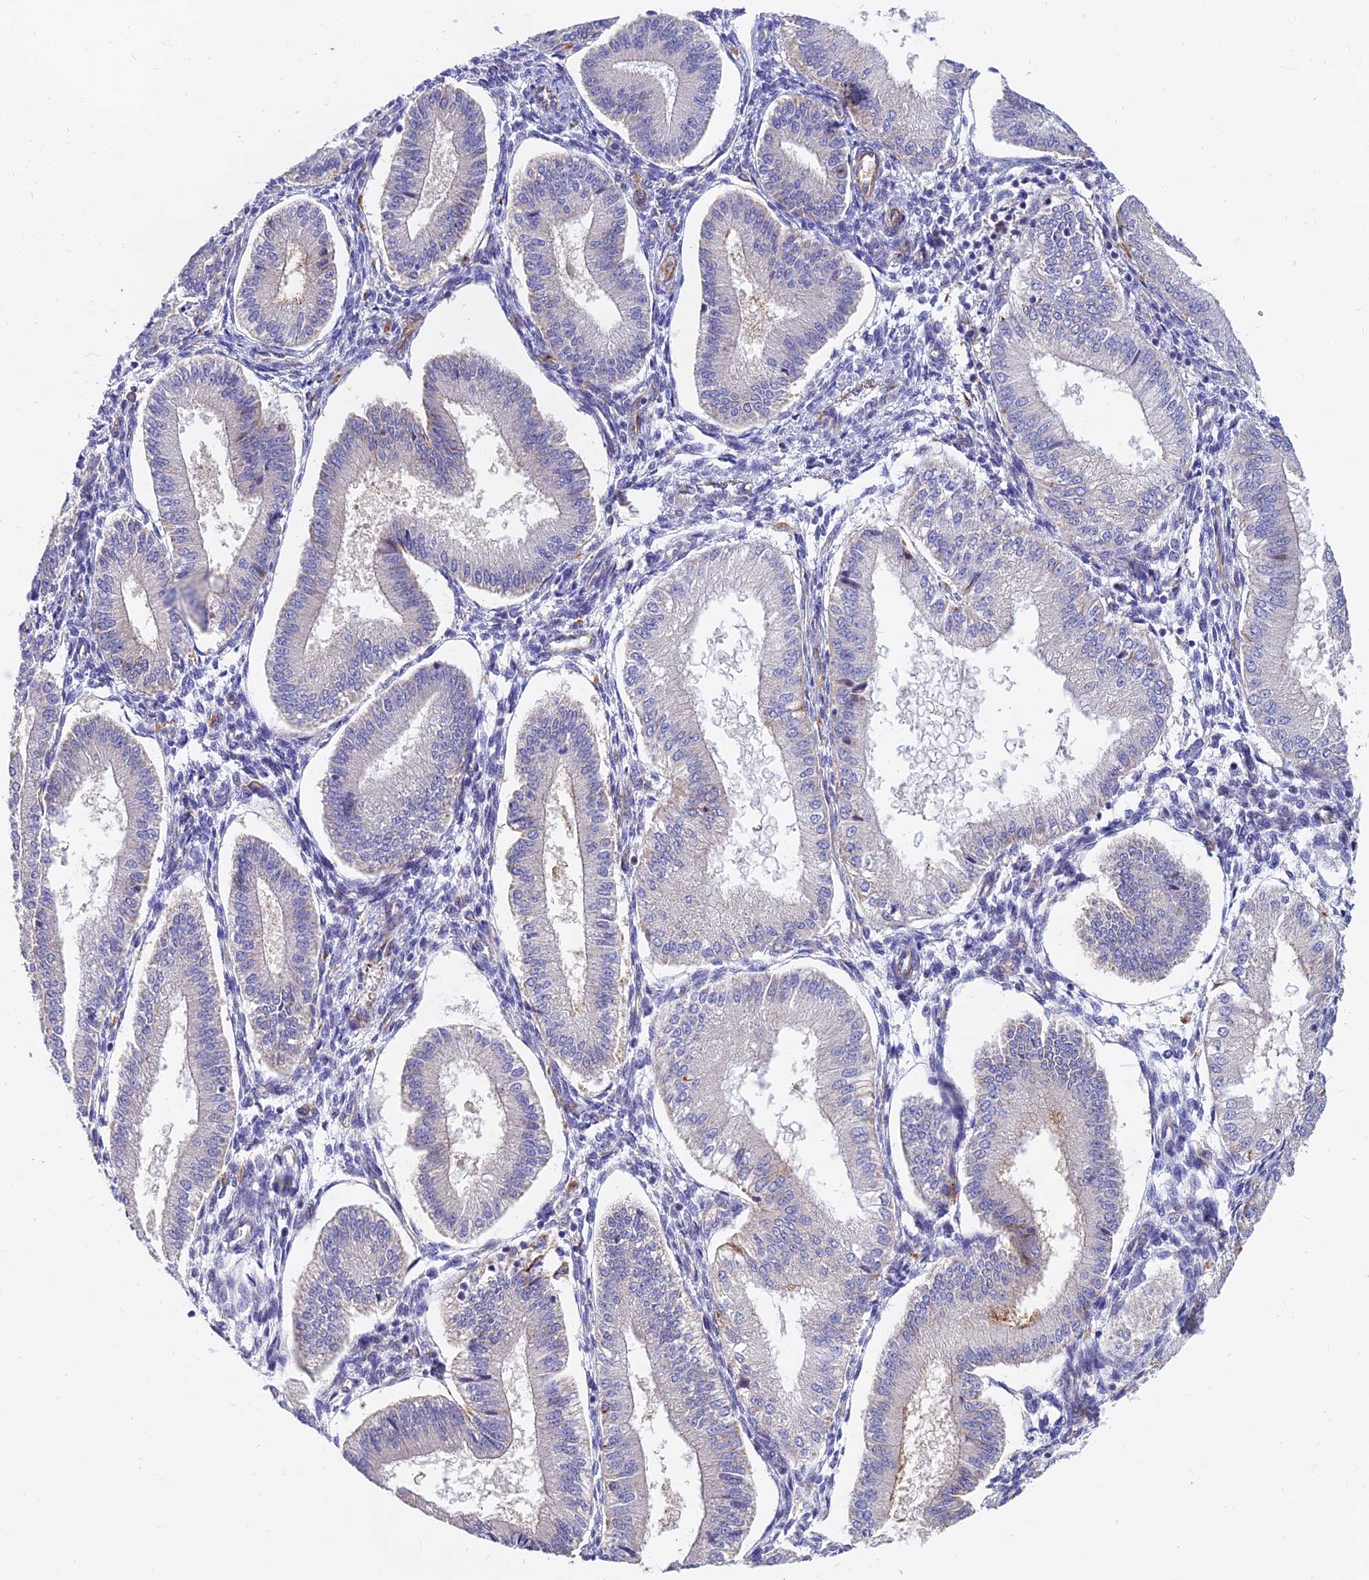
{"staining": {"intensity": "weak", "quantity": "<25%", "location": "cytoplasmic/membranous"}, "tissue": "endometrium", "cell_type": "Cells in endometrial stroma", "image_type": "normal", "snomed": [{"axis": "morphology", "description": "Normal tissue, NOS"}, {"axis": "topography", "description": "Endometrium"}], "caption": "The histopathology image reveals no significant staining in cells in endometrial stroma of endometrium. The staining was performed using DAB to visualize the protein expression in brown, while the nuclei were stained in blue with hematoxylin (Magnification: 20x).", "gene": "CDK18", "patient": {"sex": "female", "age": 39}}